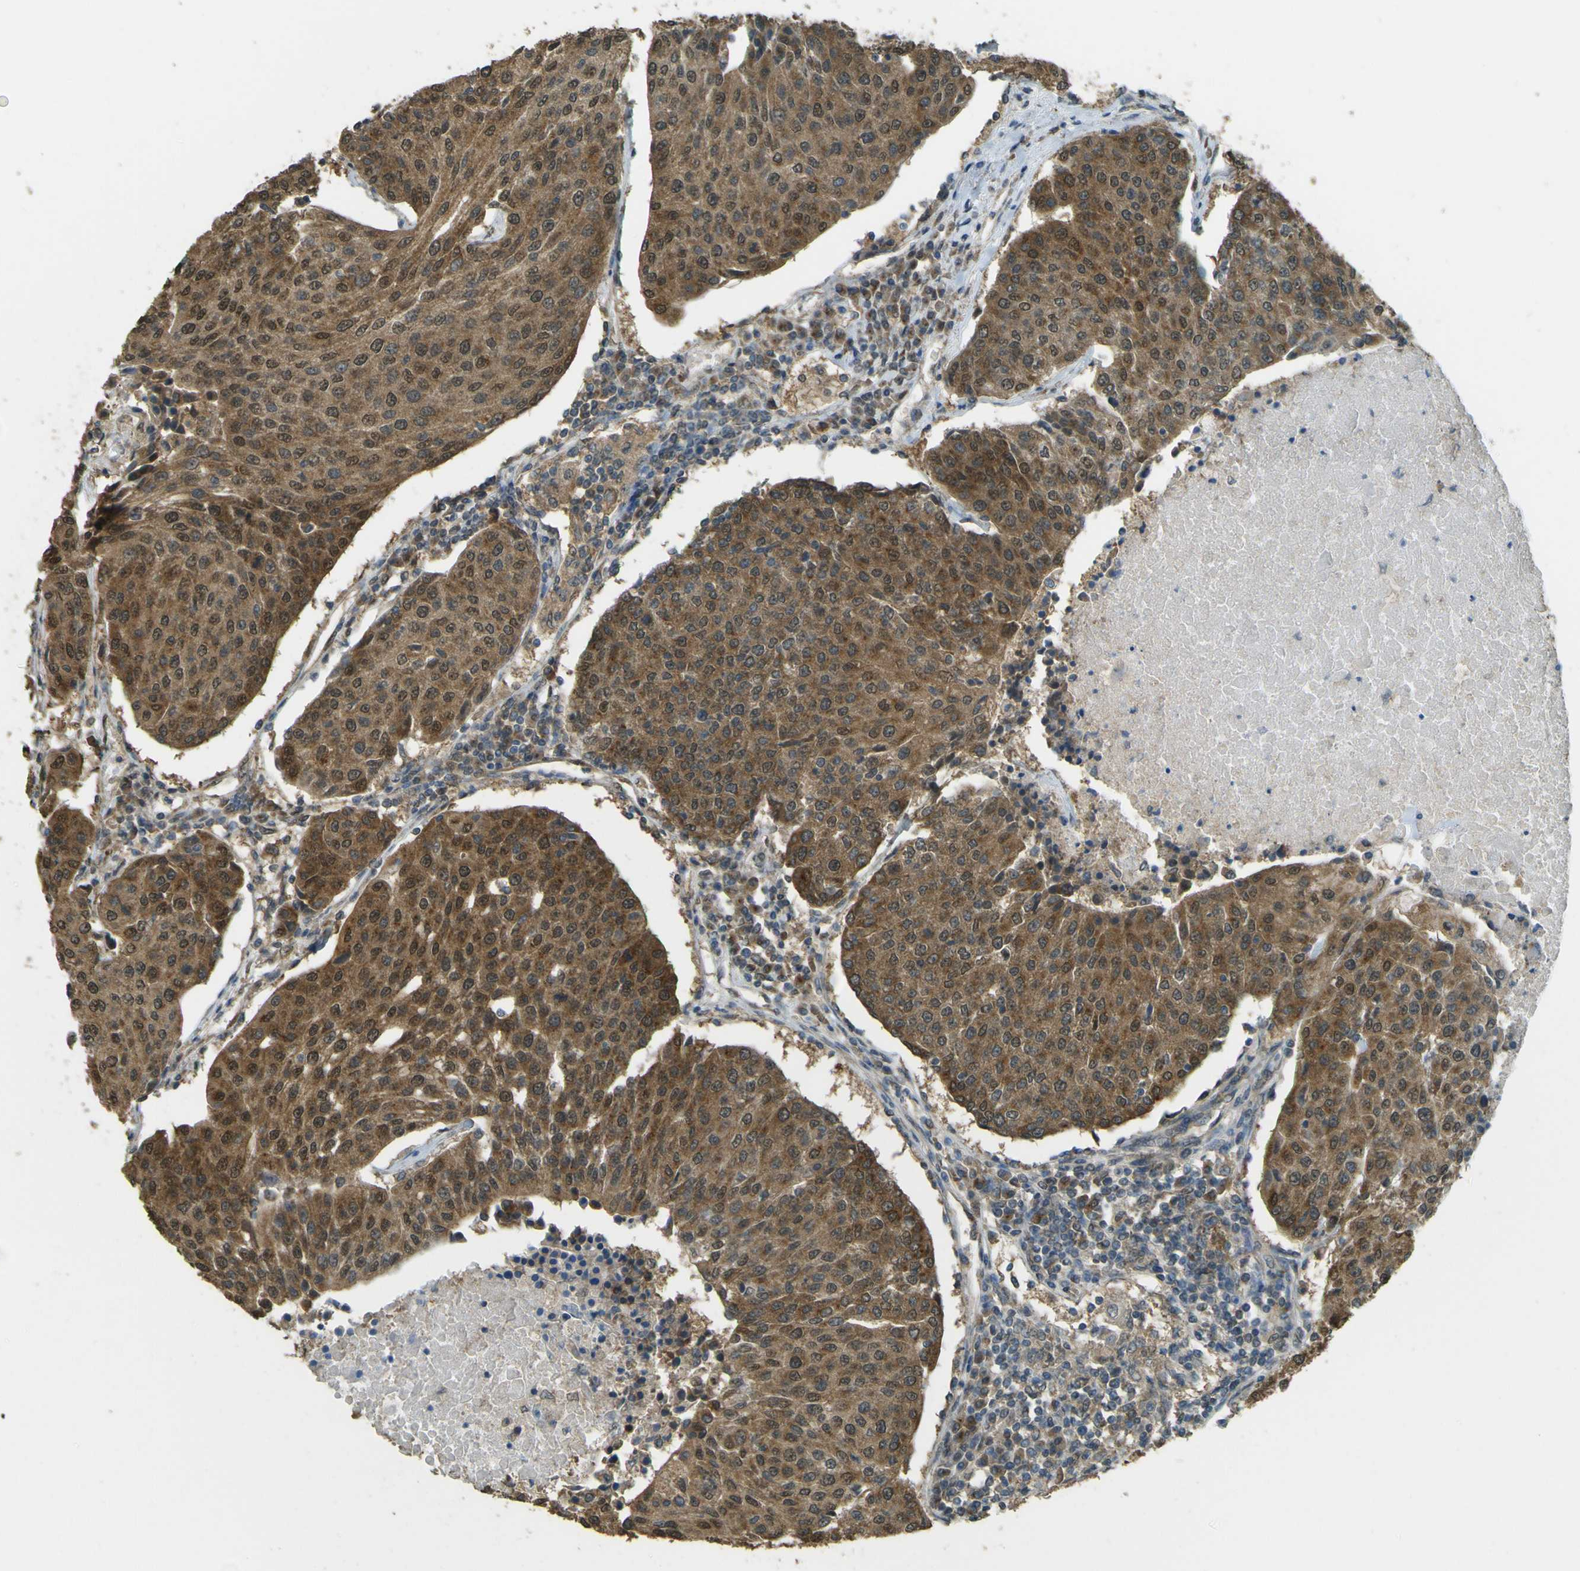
{"staining": {"intensity": "moderate", "quantity": ">75%", "location": "cytoplasmic/membranous,nuclear"}, "tissue": "urothelial cancer", "cell_type": "Tumor cells", "image_type": "cancer", "snomed": [{"axis": "morphology", "description": "Urothelial carcinoma, High grade"}, {"axis": "topography", "description": "Urinary bladder"}], "caption": "Protein expression by immunohistochemistry reveals moderate cytoplasmic/membranous and nuclear staining in approximately >75% of tumor cells in urothelial carcinoma (high-grade). The protein of interest is stained brown, and the nuclei are stained in blue (DAB IHC with brightfield microscopy, high magnification).", "gene": "GOLGA1", "patient": {"sex": "female", "age": 85}}